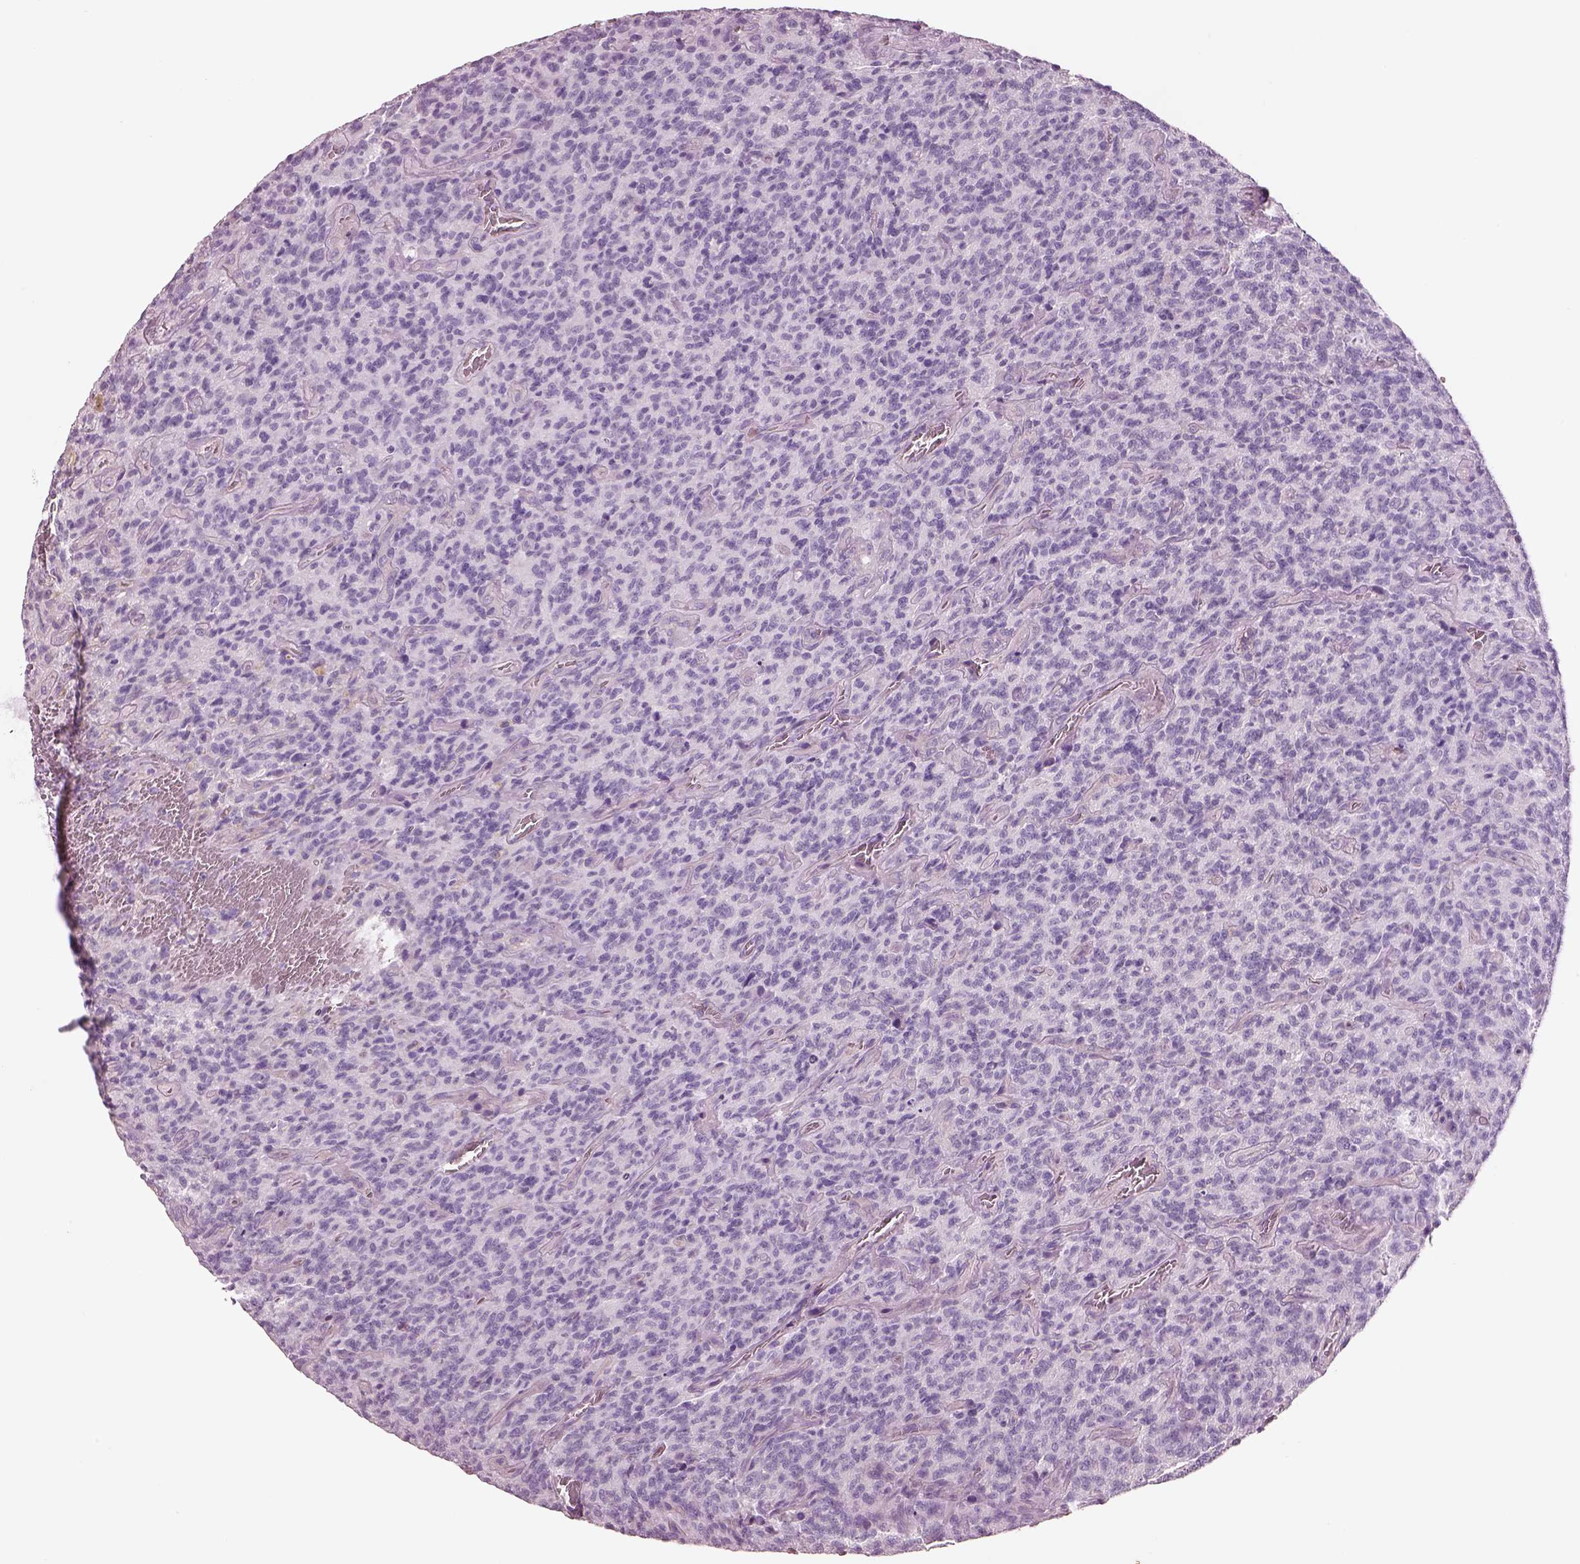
{"staining": {"intensity": "negative", "quantity": "none", "location": "none"}, "tissue": "glioma", "cell_type": "Tumor cells", "image_type": "cancer", "snomed": [{"axis": "morphology", "description": "Glioma, malignant, High grade"}, {"axis": "topography", "description": "Brain"}], "caption": "Tumor cells show no significant expression in glioma.", "gene": "IGLL1", "patient": {"sex": "male", "age": 76}}